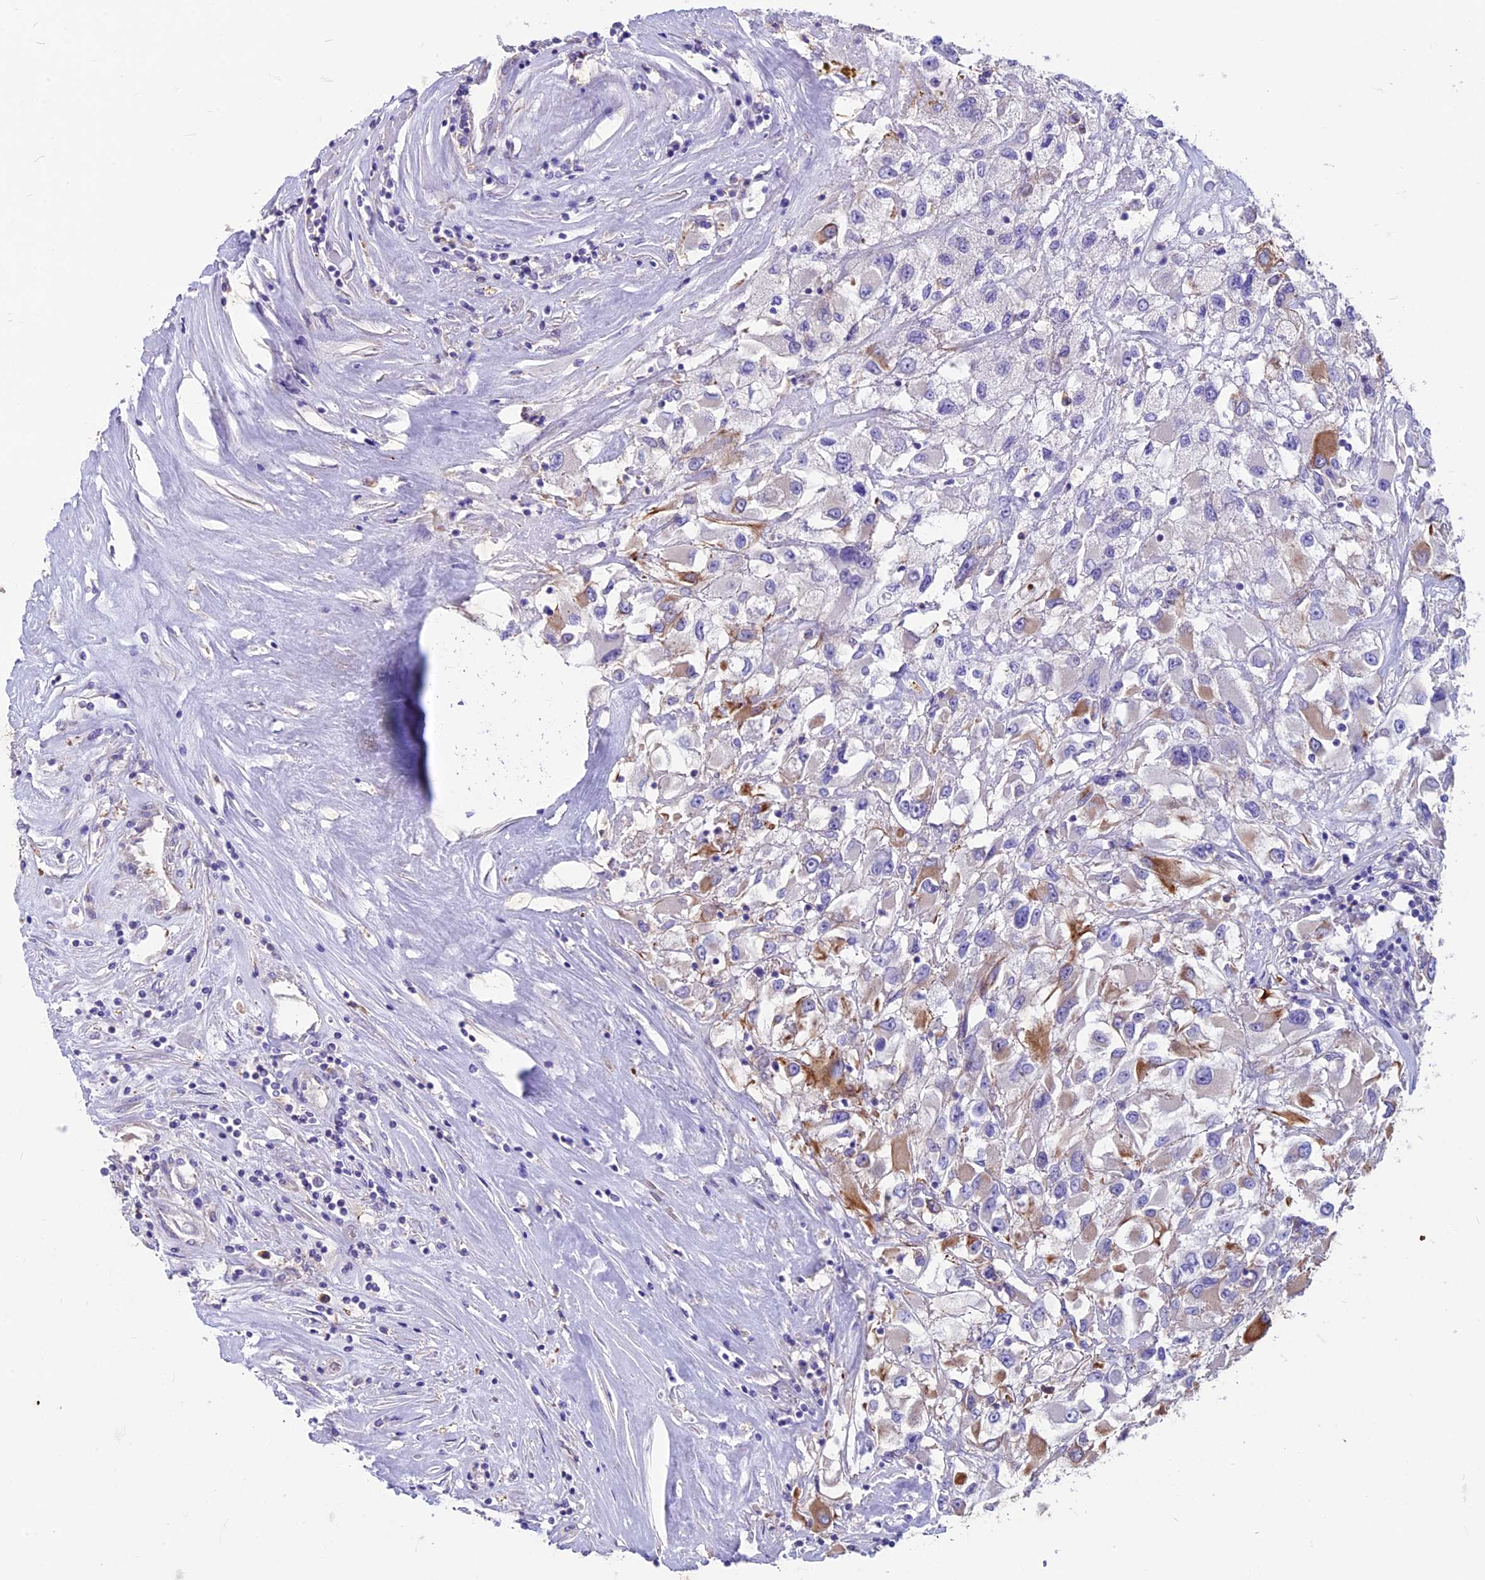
{"staining": {"intensity": "moderate", "quantity": "<25%", "location": "cytoplasmic/membranous"}, "tissue": "renal cancer", "cell_type": "Tumor cells", "image_type": "cancer", "snomed": [{"axis": "morphology", "description": "Adenocarcinoma, NOS"}, {"axis": "topography", "description": "Kidney"}], "caption": "Immunohistochemical staining of renal adenocarcinoma displays low levels of moderate cytoplasmic/membranous protein positivity in approximately <25% of tumor cells.", "gene": "CDAN1", "patient": {"sex": "female", "age": 52}}